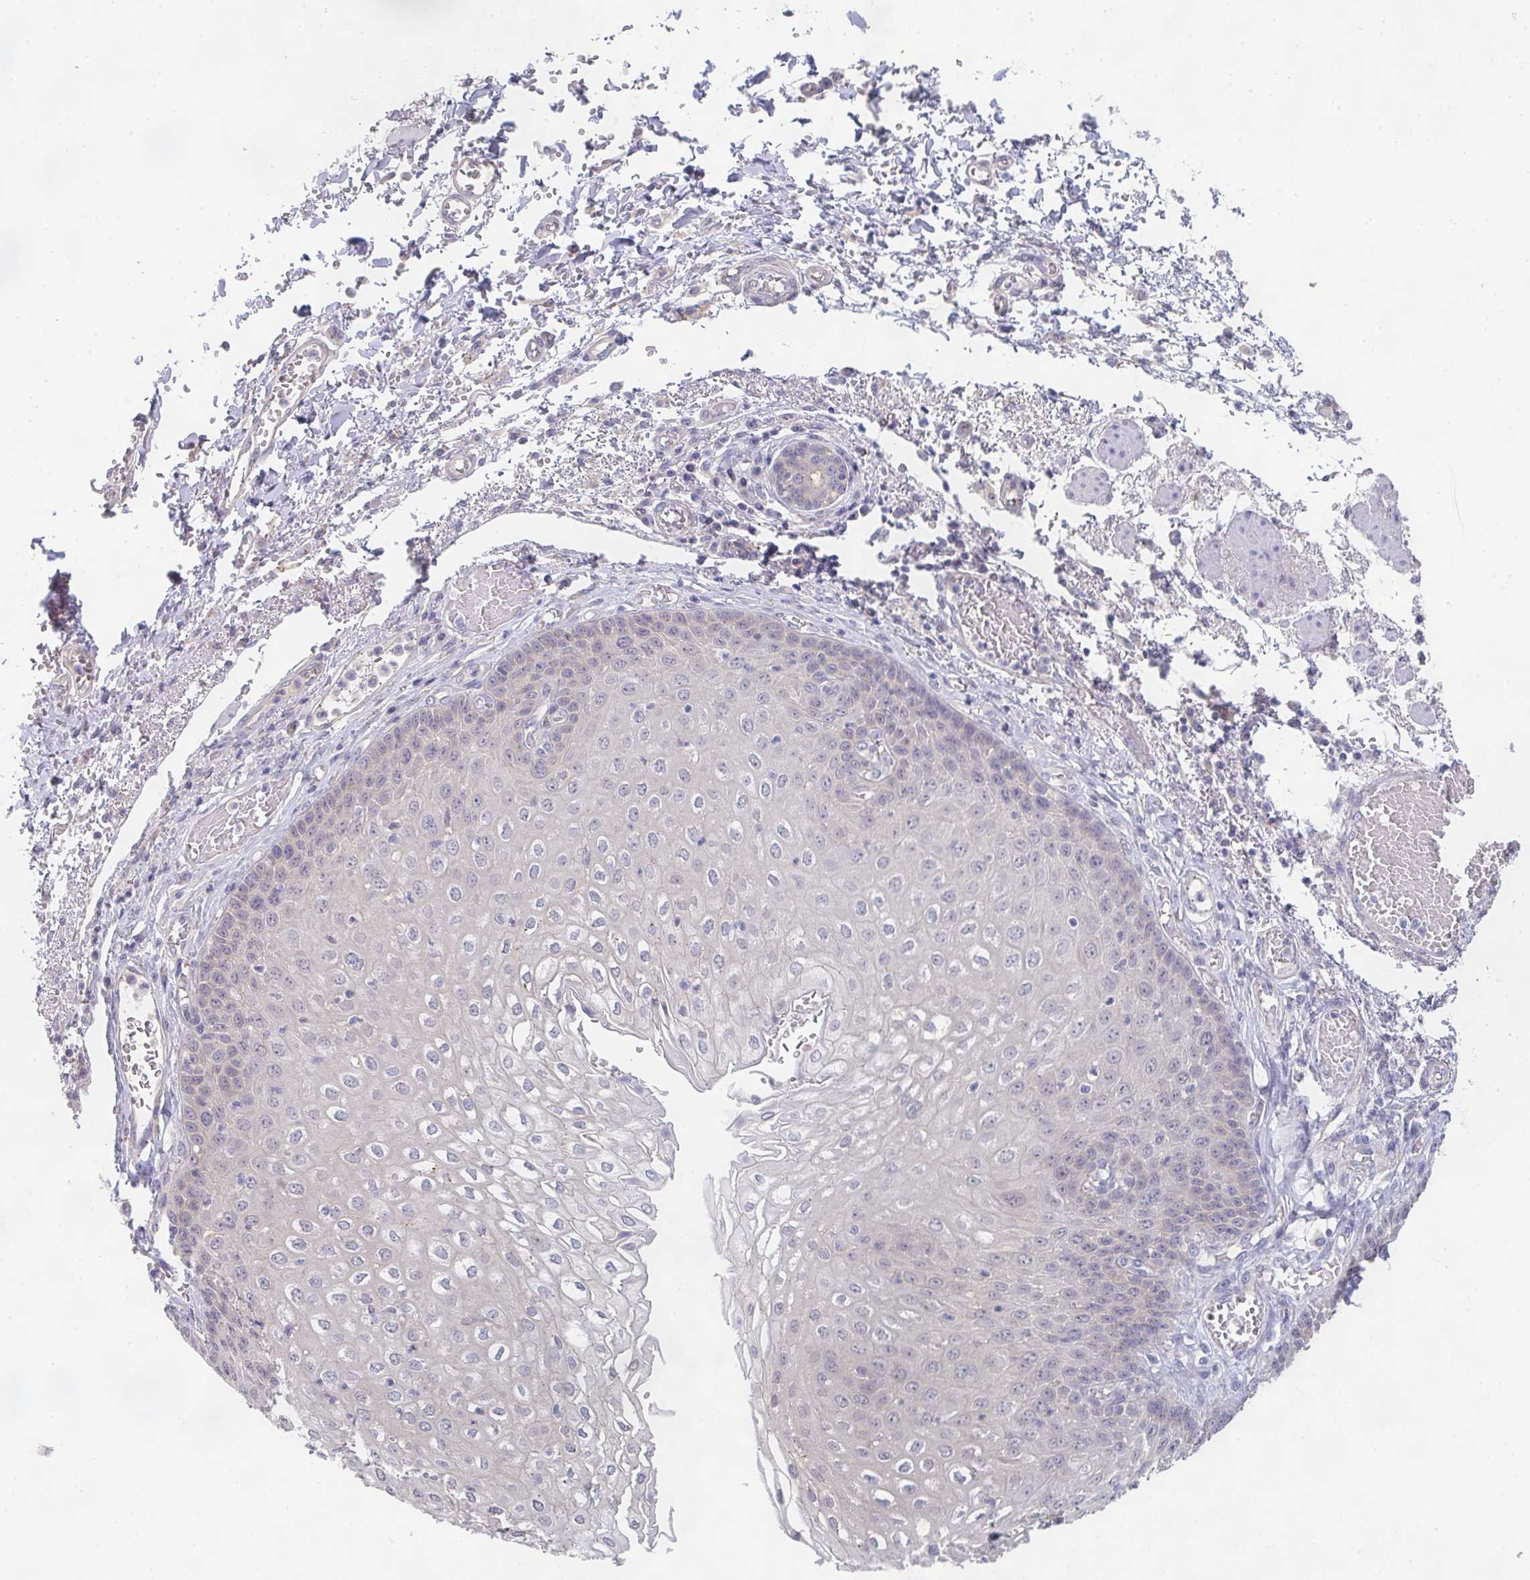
{"staining": {"intensity": "negative", "quantity": "none", "location": "none"}, "tissue": "esophagus", "cell_type": "Squamous epithelial cells", "image_type": "normal", "snomed": [{"axis": "morphology", "description": "Normal tissue, NOS"}, {"axis": "morphology", "description": "Adenocarcinoma, NOS"}, {"axis": "topography", "description": "Esophagus"}], "caption": "Normal esophagus was stained to show a protein in brown. There is no significant expression in squamous epithelial cells. Nuclei are stained in blue.", "gene": "CHMP5", "patient": {"sex": "male", "age": 81}}